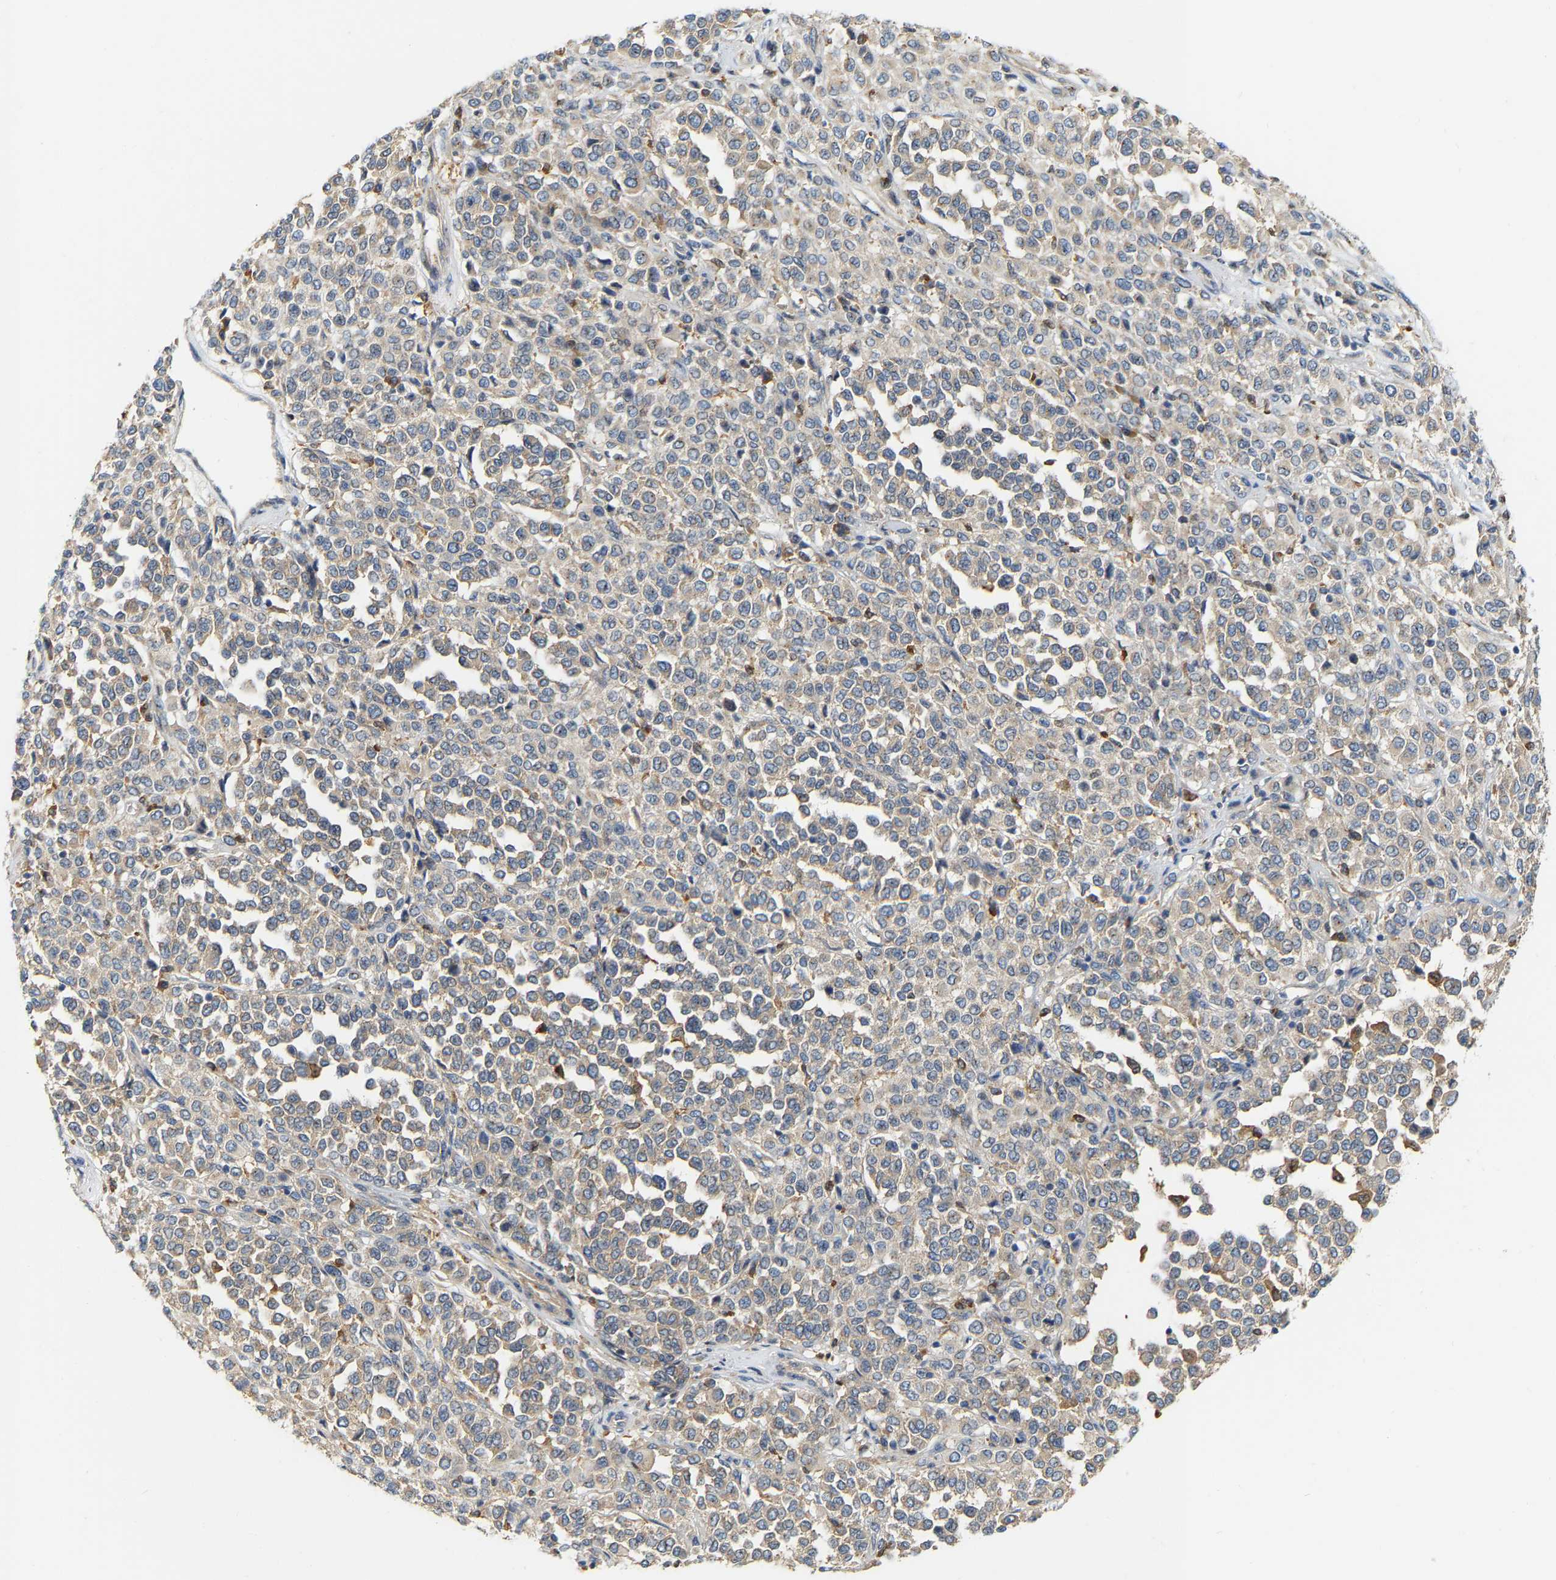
{"staining": {"intensity": "weak", "quantity": ">75%", "location": "cytoplasmic/membranous"}, "tissue": "melanoma", "cell_type": "Tumor cells", "image_type": "cancer", "snomed": [{"axis": "morphology", "description": "Malignant melanoma, Metastatic site"}, {"axis": "topography", "description": "Pancreas"}], "caption": "High-power microscopy captured an IHC micrograph of melanoma, revealing weak cytoplasmic/membranous expression in approximately >75% of tumor cells.", "gene": "PCNT", "patient": {"sex": "female", "age": 30}}